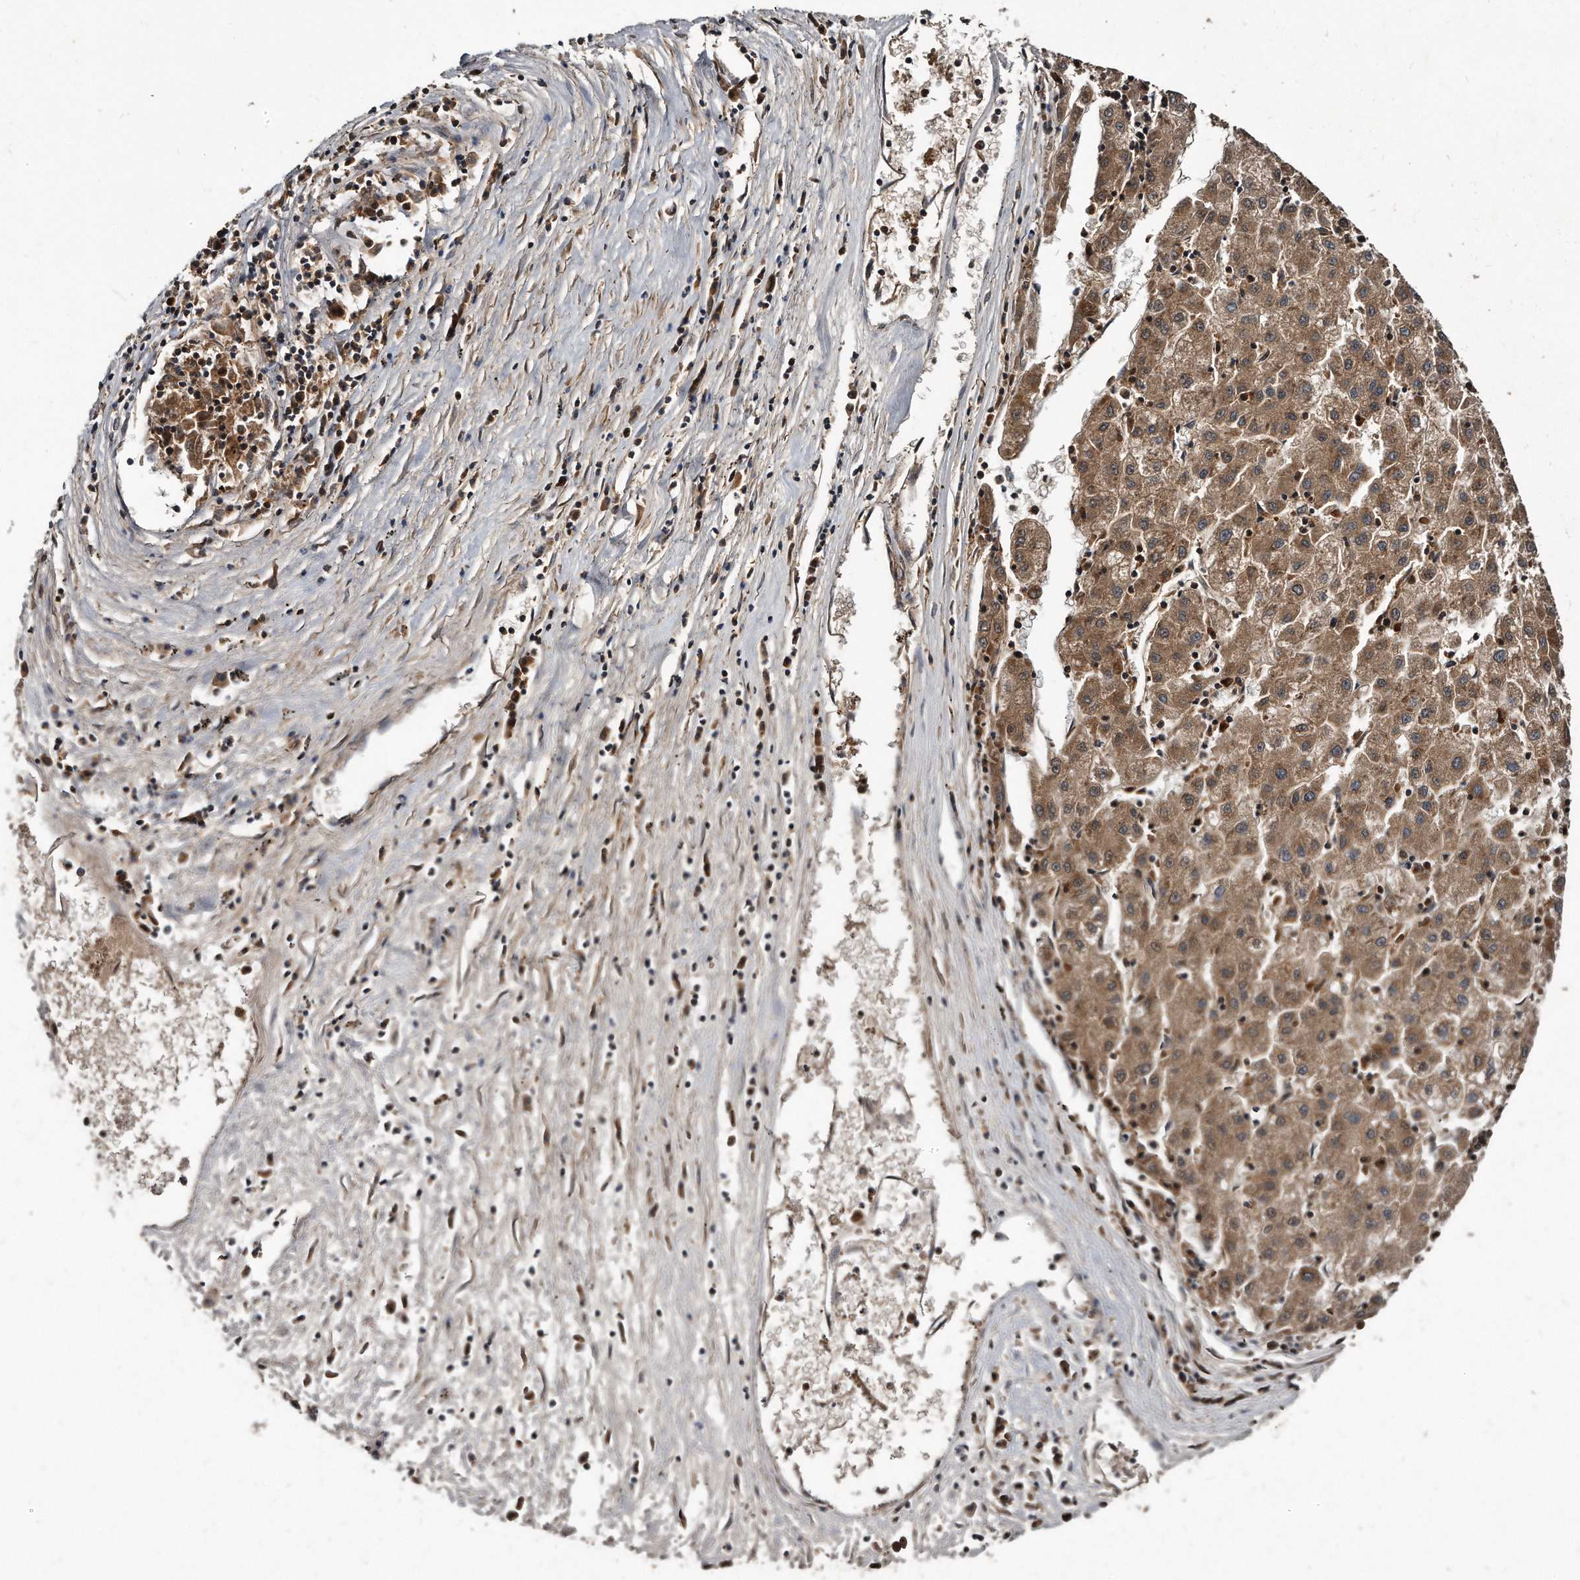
{"staining": {"intensity": "moderate", "quantity": ">75%", "location": "cytoplasmic/membranous"}, "tissue": "liver cancer", "cell_type": "Tumor cells", "image_type": "cancer", "snomed": [{"axis": "morphology", "description": "Carcinoma, Hepatocellular, NOS"}, {"axis": "topography", "description": "Liver"}], "caption": "Human liver hepatocellular carcinoma stained with a protein marker reveals moderate staining in tumor cells.", "gene": "FAM136A", "patient": {"sex": "male", "age": 72}}